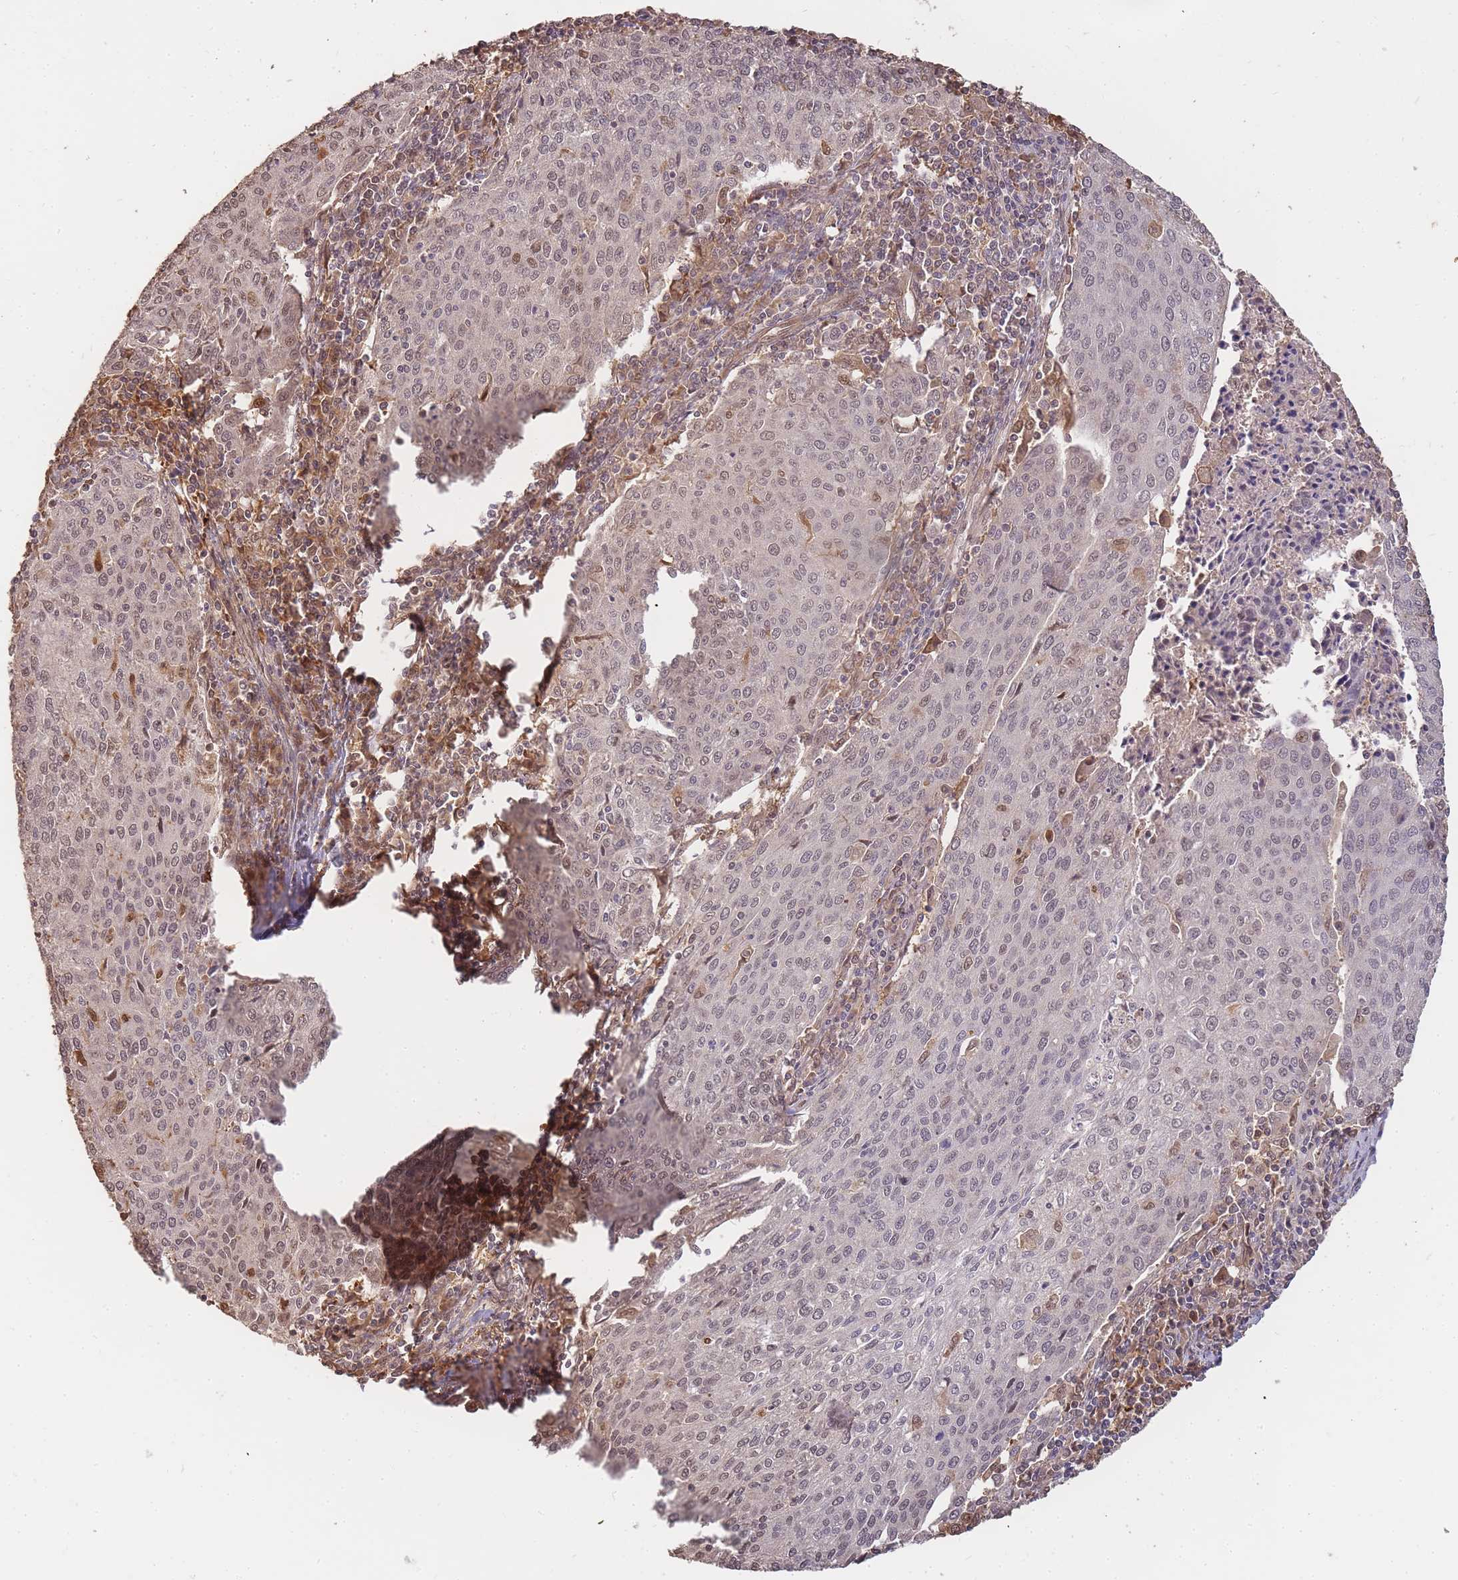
{"staining": {"intensity": "weak", "quantity": "25%-75%", "location": "cytoplasmic/membranous,nuclear"}, "tissue": "cervical cancer", "cell_type": "Tumor cells", "image_type": "cancer", "snomed": [{"axis": "morphology", "description": "Squamous cell carcinoma, NOS"}, {"axis": "topography", "description": "Cervix"}], "caption": "The photomicrograph exhibits a brown stain indicating the presence of a protein in the cytoplasmic/membranous and nuclear of tumor cells in squamous cell carcinoma (cervical).", "gene": "CDKN2AIPNL", "patient": {"sex": "female", "age": 46}}